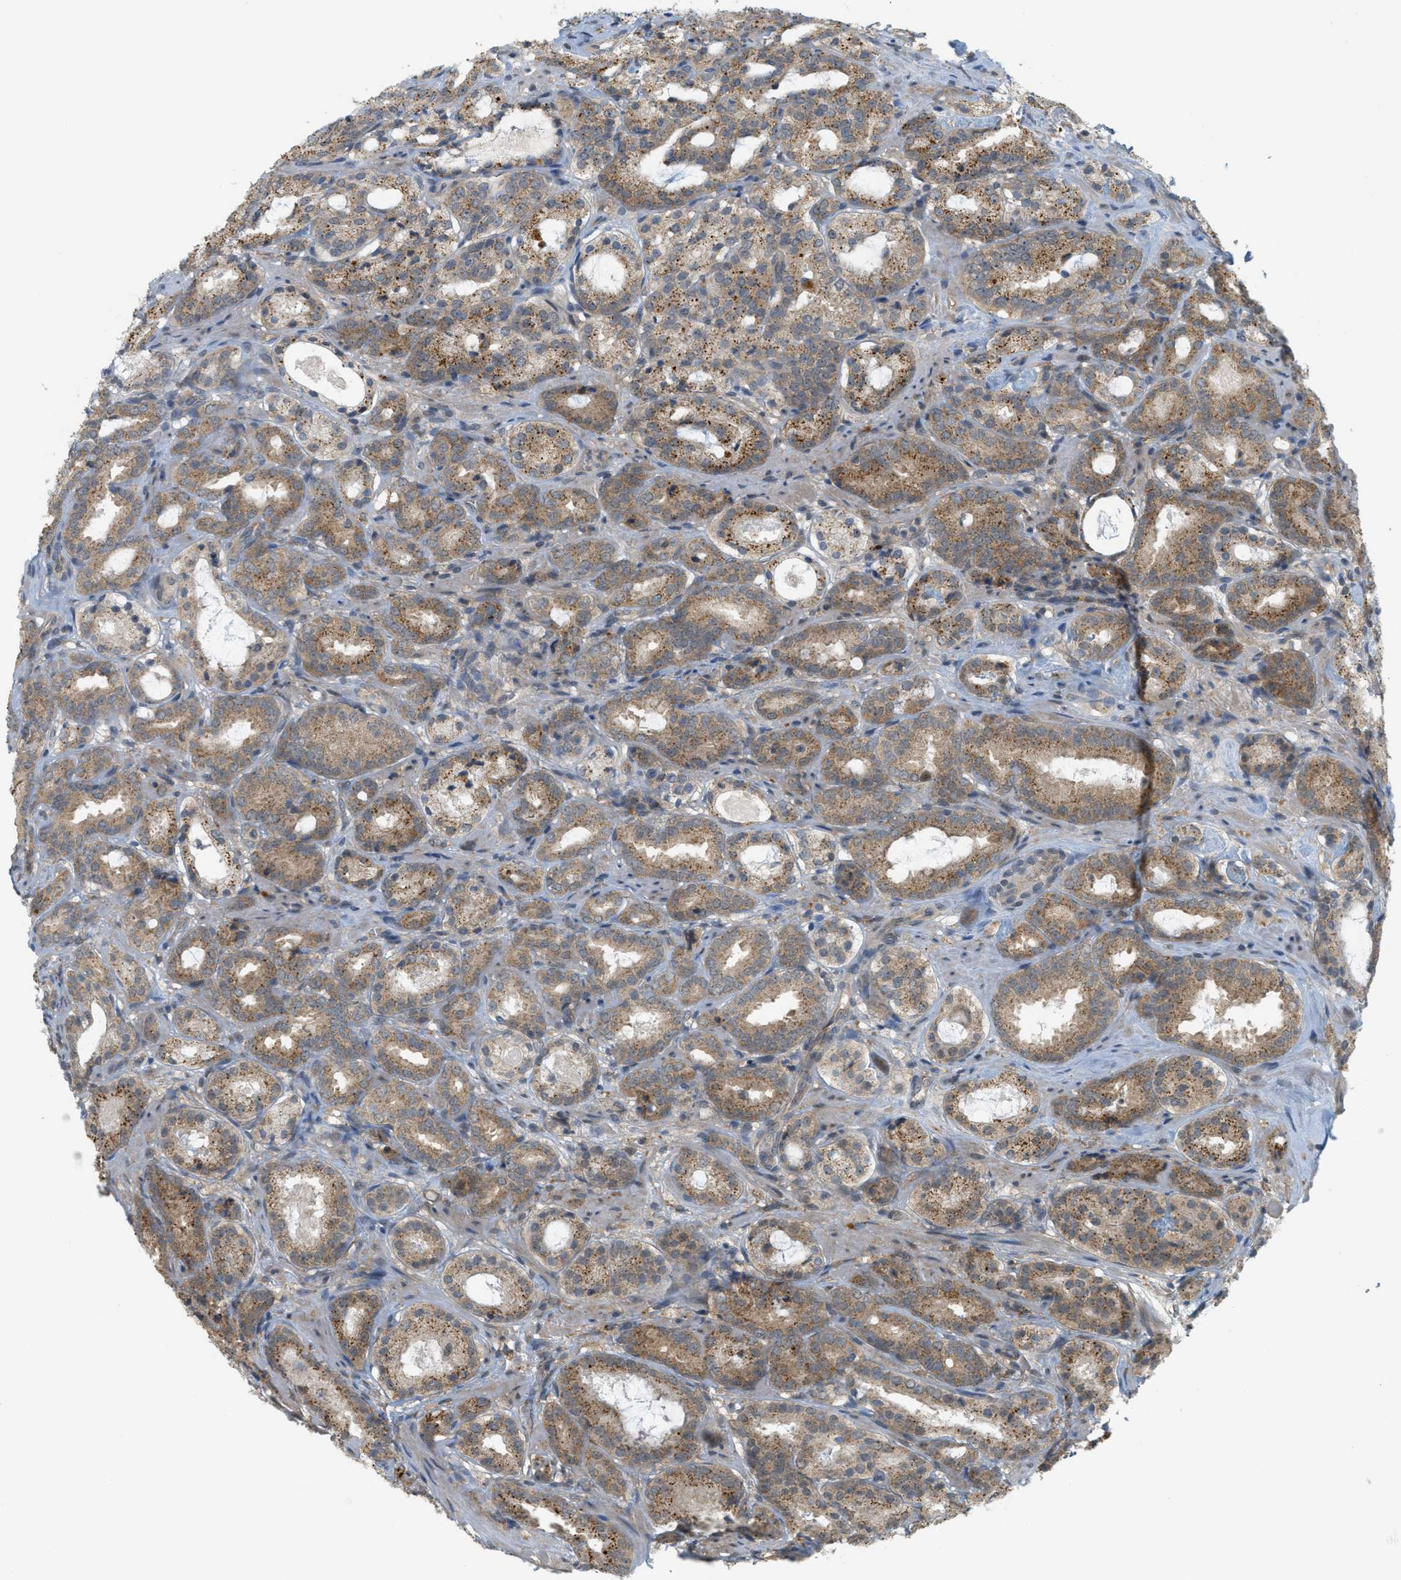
{"staining": {"intensity": "strong", "quantity": "25%-75%", "location": "cytoplasmic/membranous"}, "tissue": "prostate cancer", "cell_type": "Tumor cells", "image_type": "cancer", "snomed": [{"axis": "morphology", "description": "Adenocarcinoma, Low grade"}, {"axis": "topography", "description": "Prostate"}], "caption": "Strong cytoplasmic/membranous staining is identified in approximately 25%-75% of tumor cells in prostate adenocarcinoma (low-grade). The staining was performed using DAB (3,3'-diaminobenzidine) to visualize the protein expression in brown, while the nuclei were stained in blue with hematoxylin (Magnification: 20x).", "gene": "PRKD1", "patient": {"sex": "male", "age": 69}}